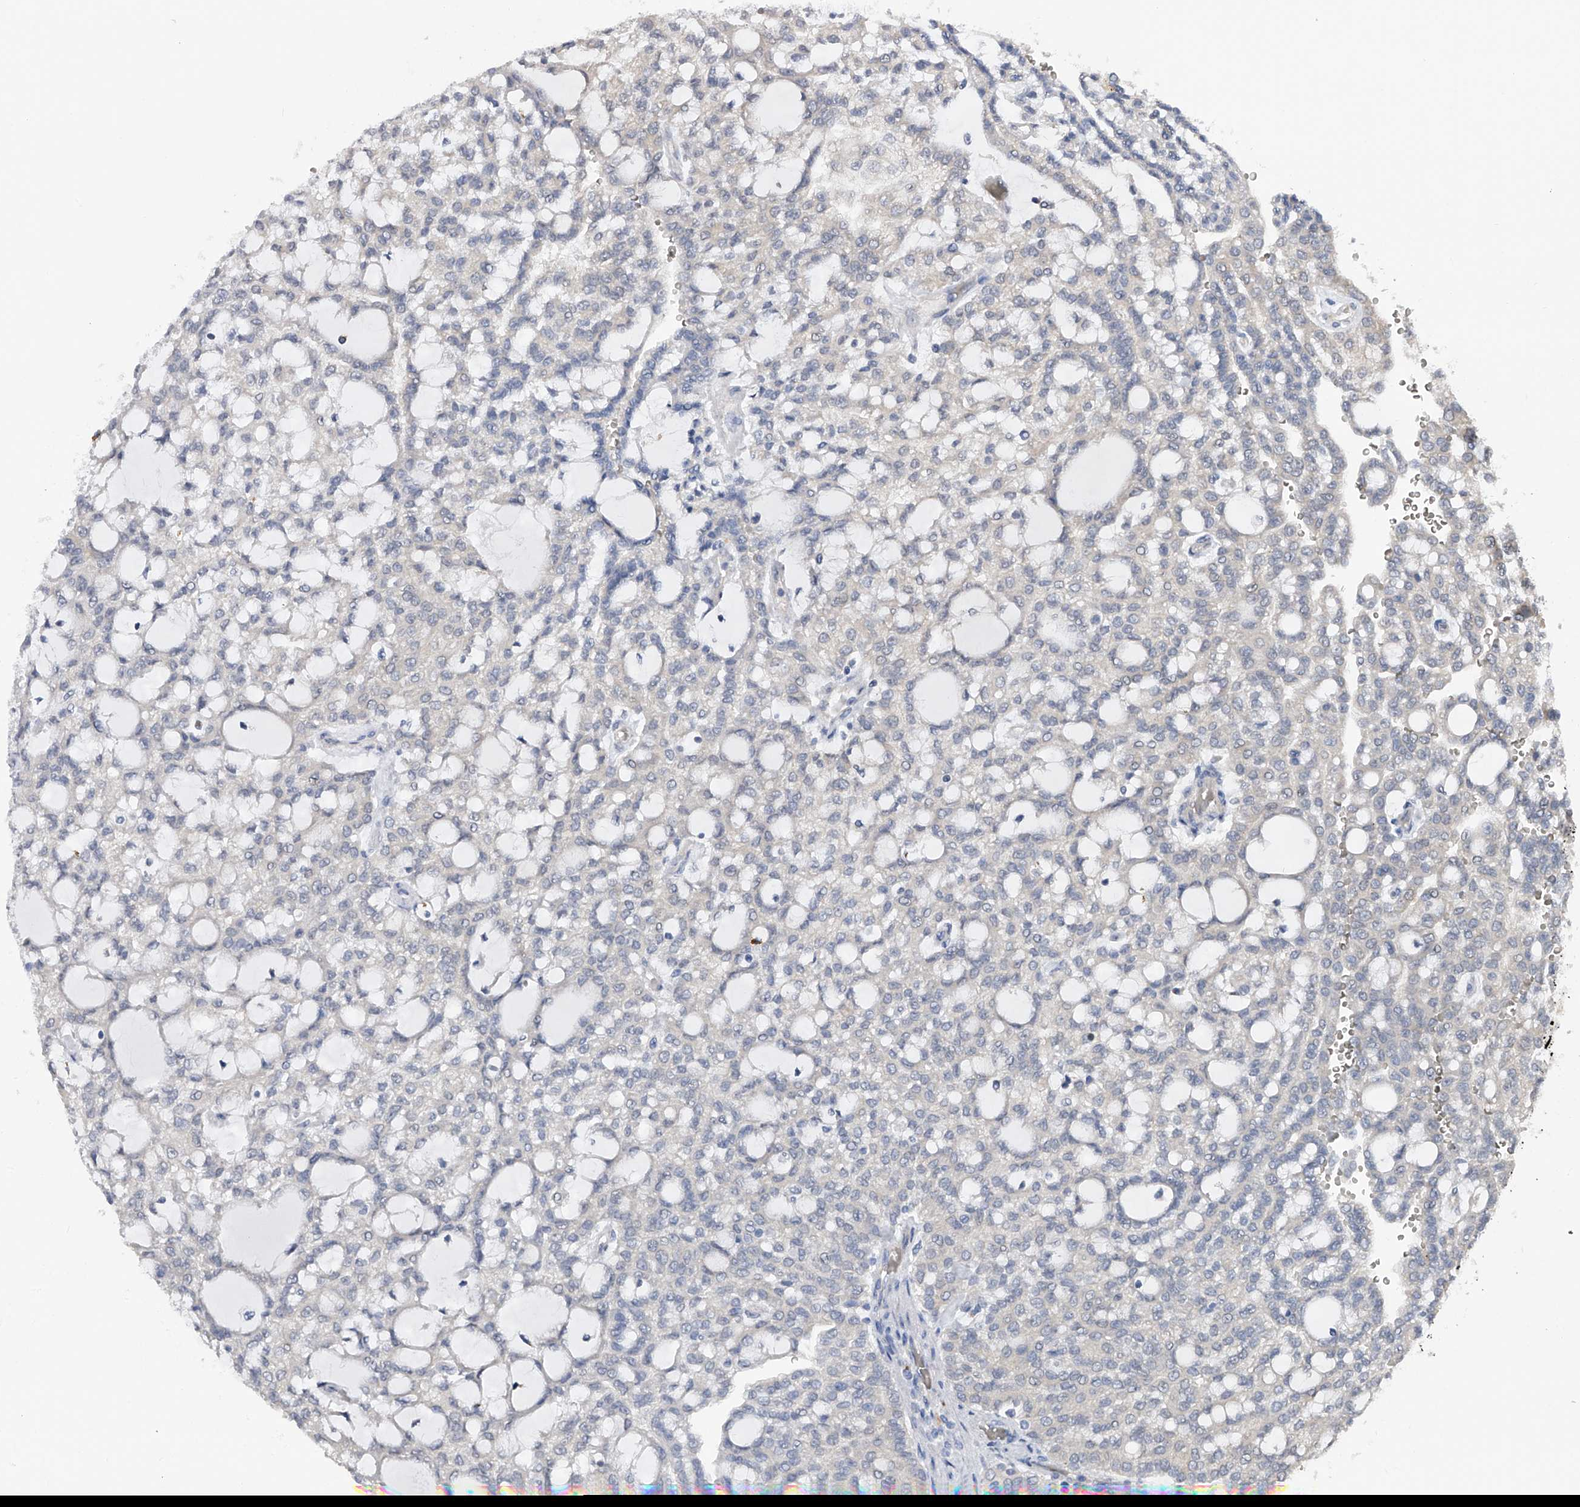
{"staining": {"intensity": "negative", "quantity": "none", "location": "none"}, "tissue": "renal cancer", "cell_type": "Tumor cells", "image_type": "cancer", "snomed": [{"axis": "morphology", "description": "Adenocarcinoma, NOS"}, {"axis": "topography", "description": "Kidney"}], "caption": "High magnification brightfield microscopy of adenocarcinoma (renal) stained with DAB (brown) and counterstained with hematoxylin (blue): tumor cells show no significant expression.", "gene": "CFAP298", "patient": {"sex": "male", "age": 63}}